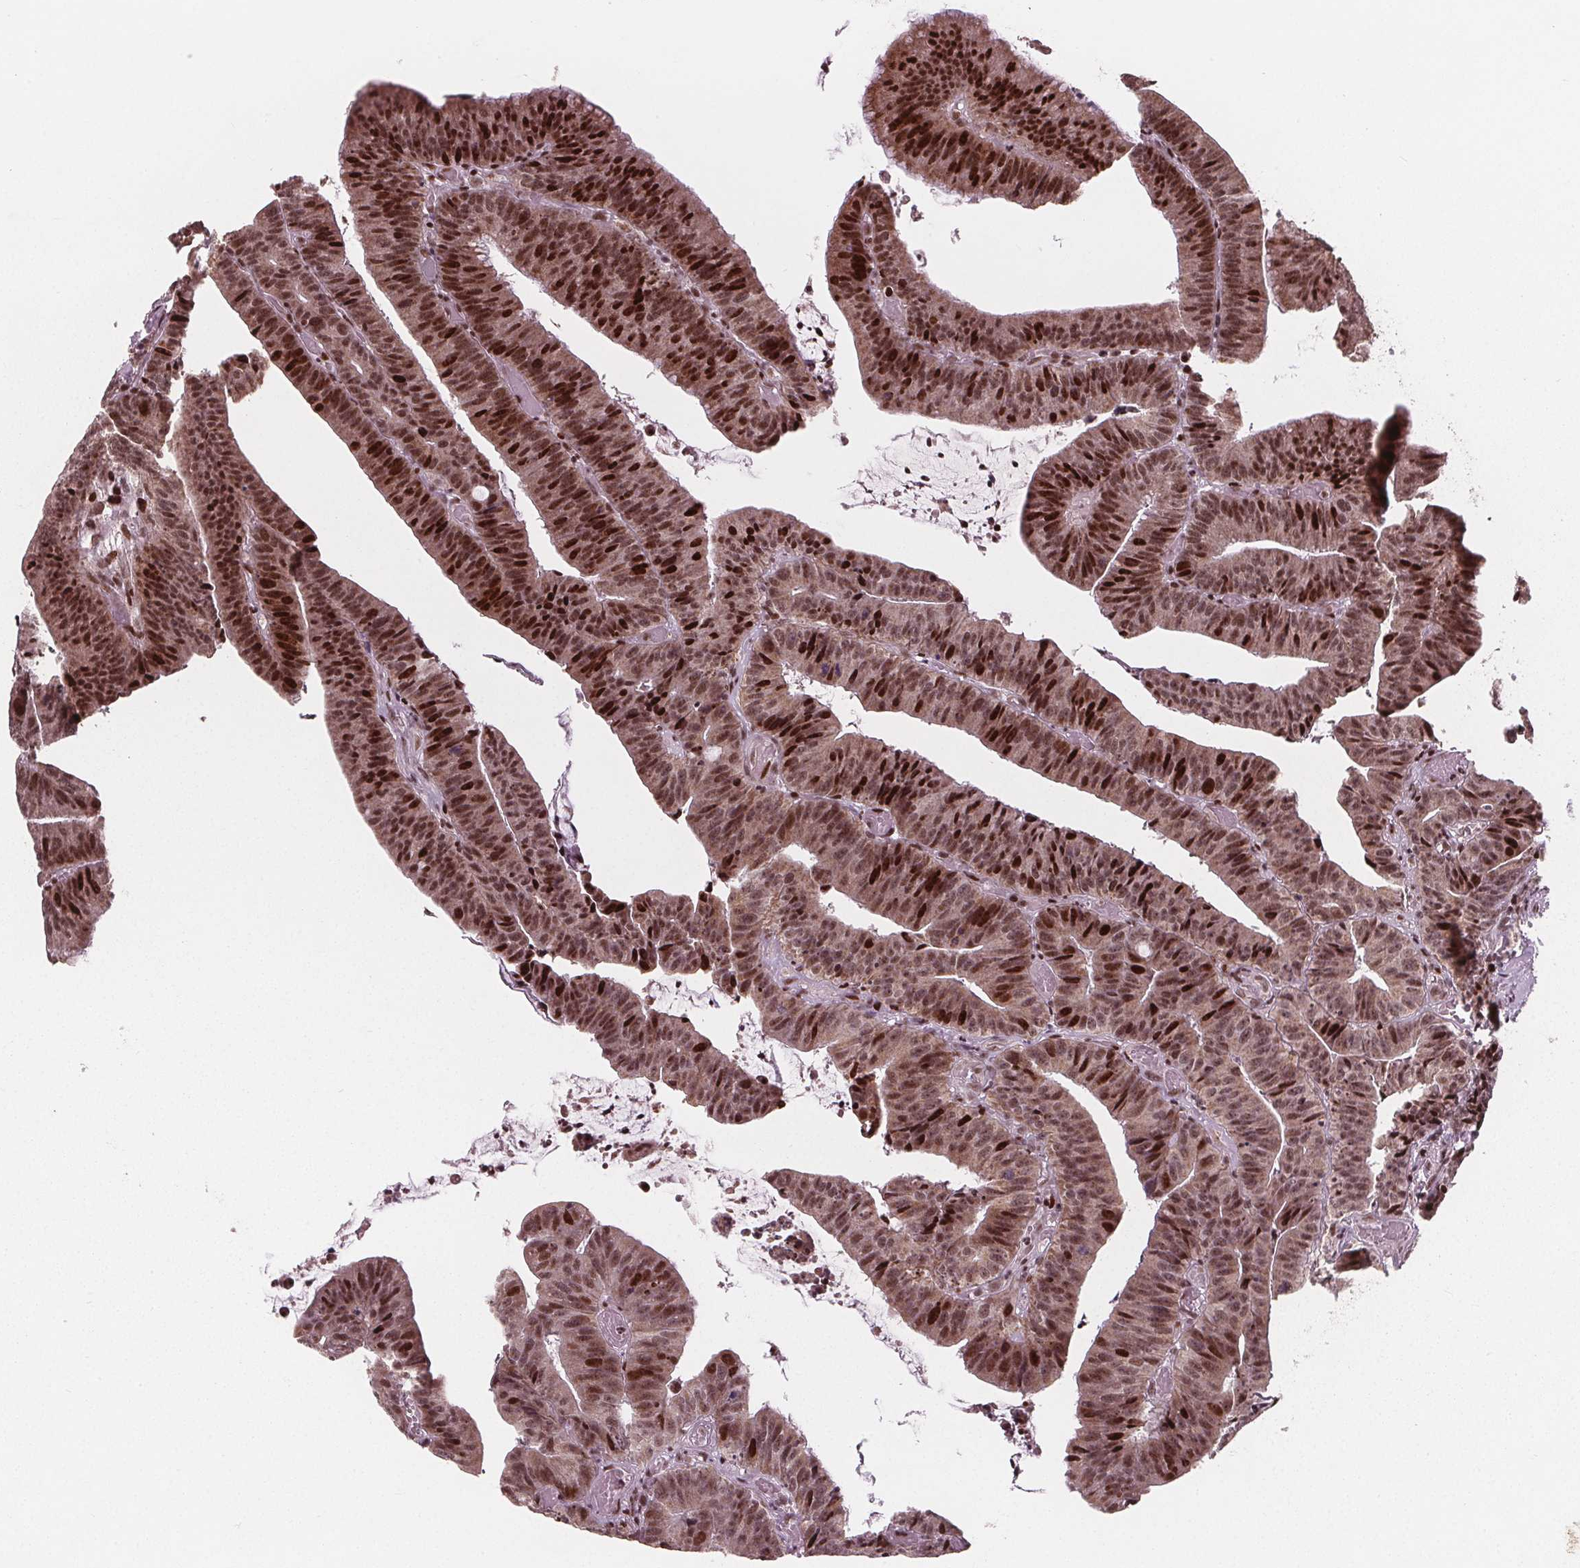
{"staining": {"intensity": "strong", "quantity": ">75%", "location": "cytoplasmic/membranous,nuclear"}, "tissue": "colorectal cancer", "cell_type": "Tumor cells", "image_type": "cancer", "snomed": [{"axis": "morphology", "description": "Adenocarcinoma, NOS"}, {"axis": "topography", "description": "Colon"}], "caption": "Immunohistochemical staining of colorectal cancer shows strong cytoplasmic/membranous and nuclear protein positivity in about >75% of tumor cells.", "gene": "SNRNP35", "patient": {"sex": "female", "age": 78}}